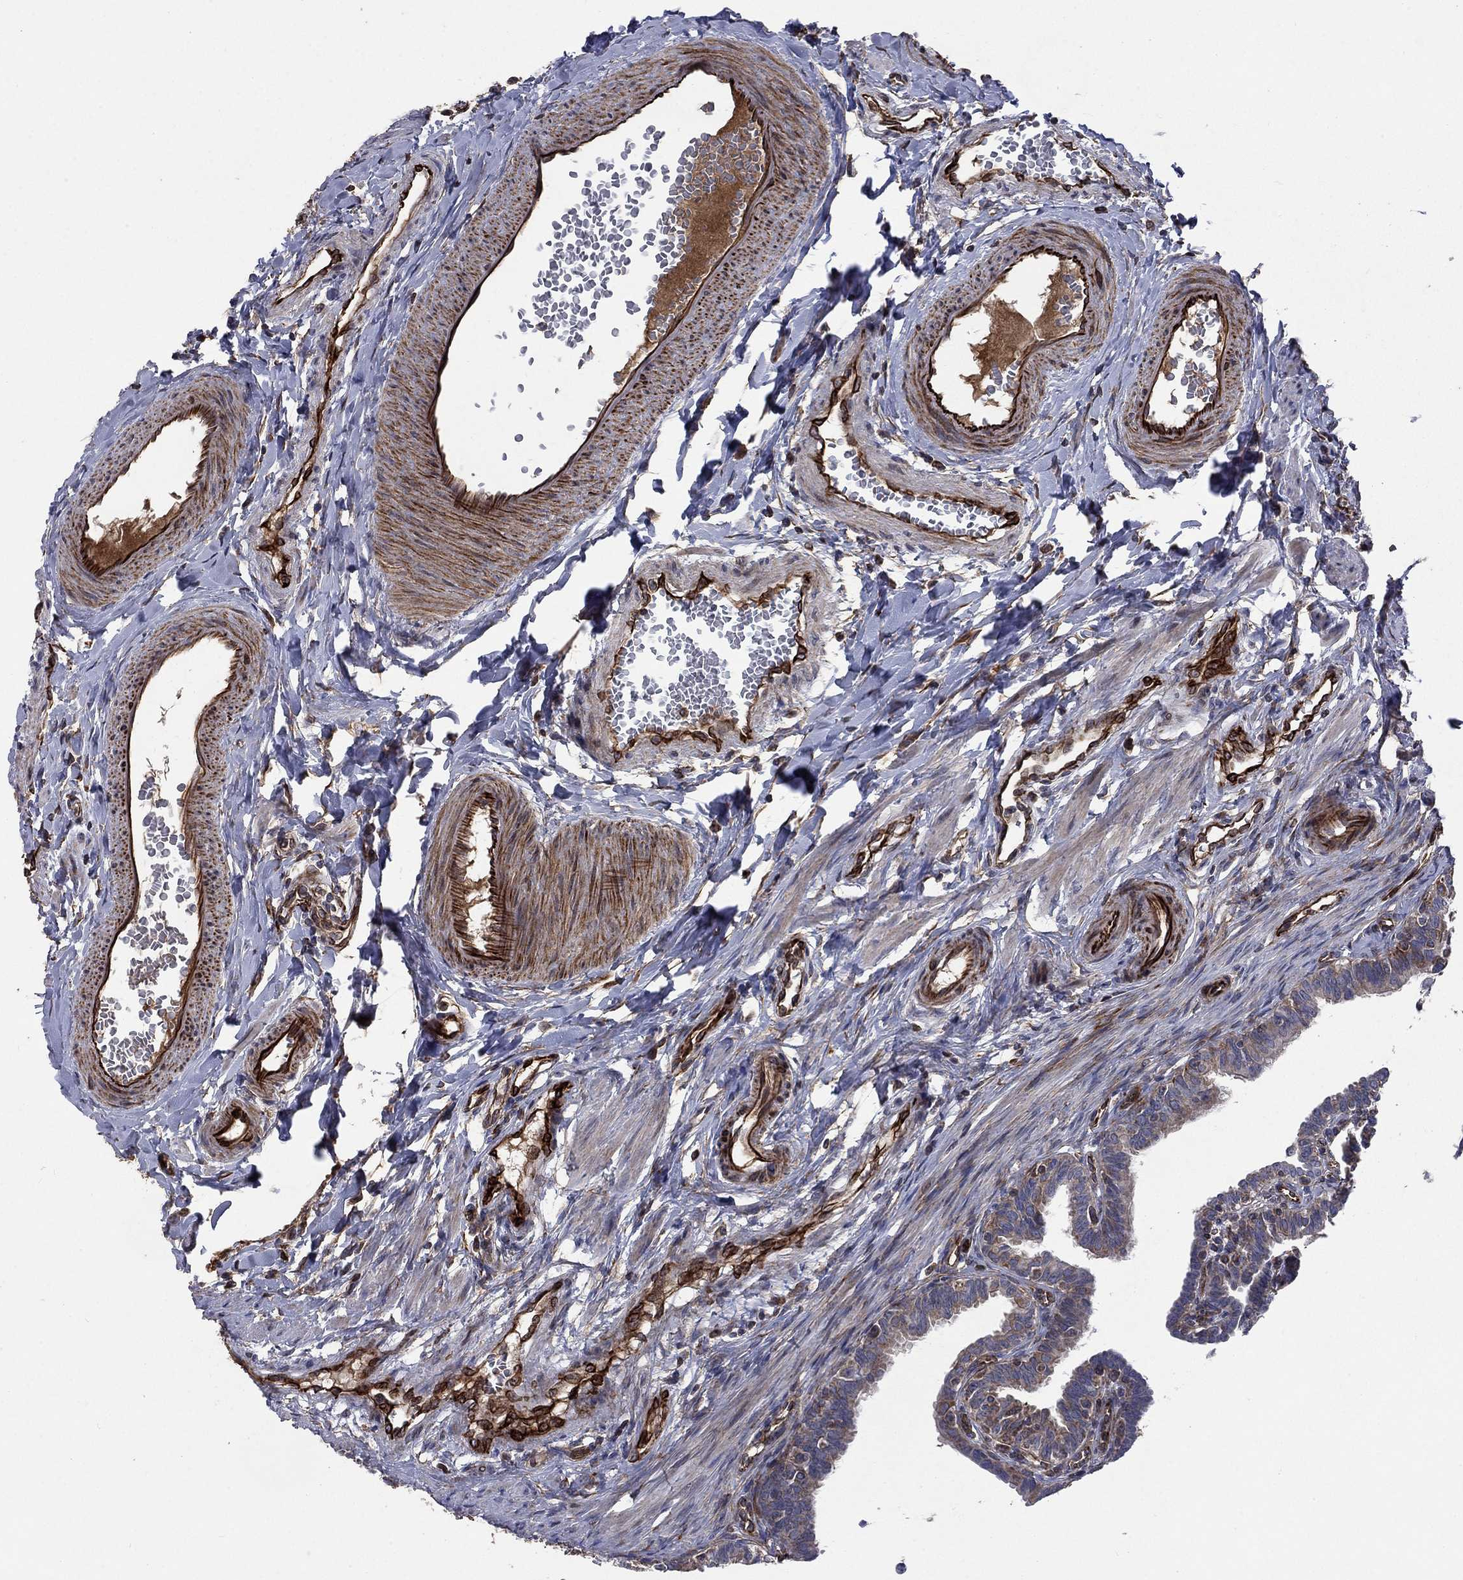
{"staining": {"intensity": "moderate", "quantity": "25%-75%", "location": "cytoplasmic/membranous"}, "tissue": "fallopian tube", "cell_type": "Glandular cells", "image_type": "normal", "snomed": [{"axis": "morphology", "description": "Normal tissue, NOS"}, {"axis": "topography", "description": "Fallopian tube"}], "caption": "This image shows immunohistochemistry staining of normal human fallopian tube, with medium moderate cytoplasmic/membranous positivity in about 25%-75% of glandular cells.", "gene": "NDUFC1", "patient": {"sex": "female", "age": 36}}